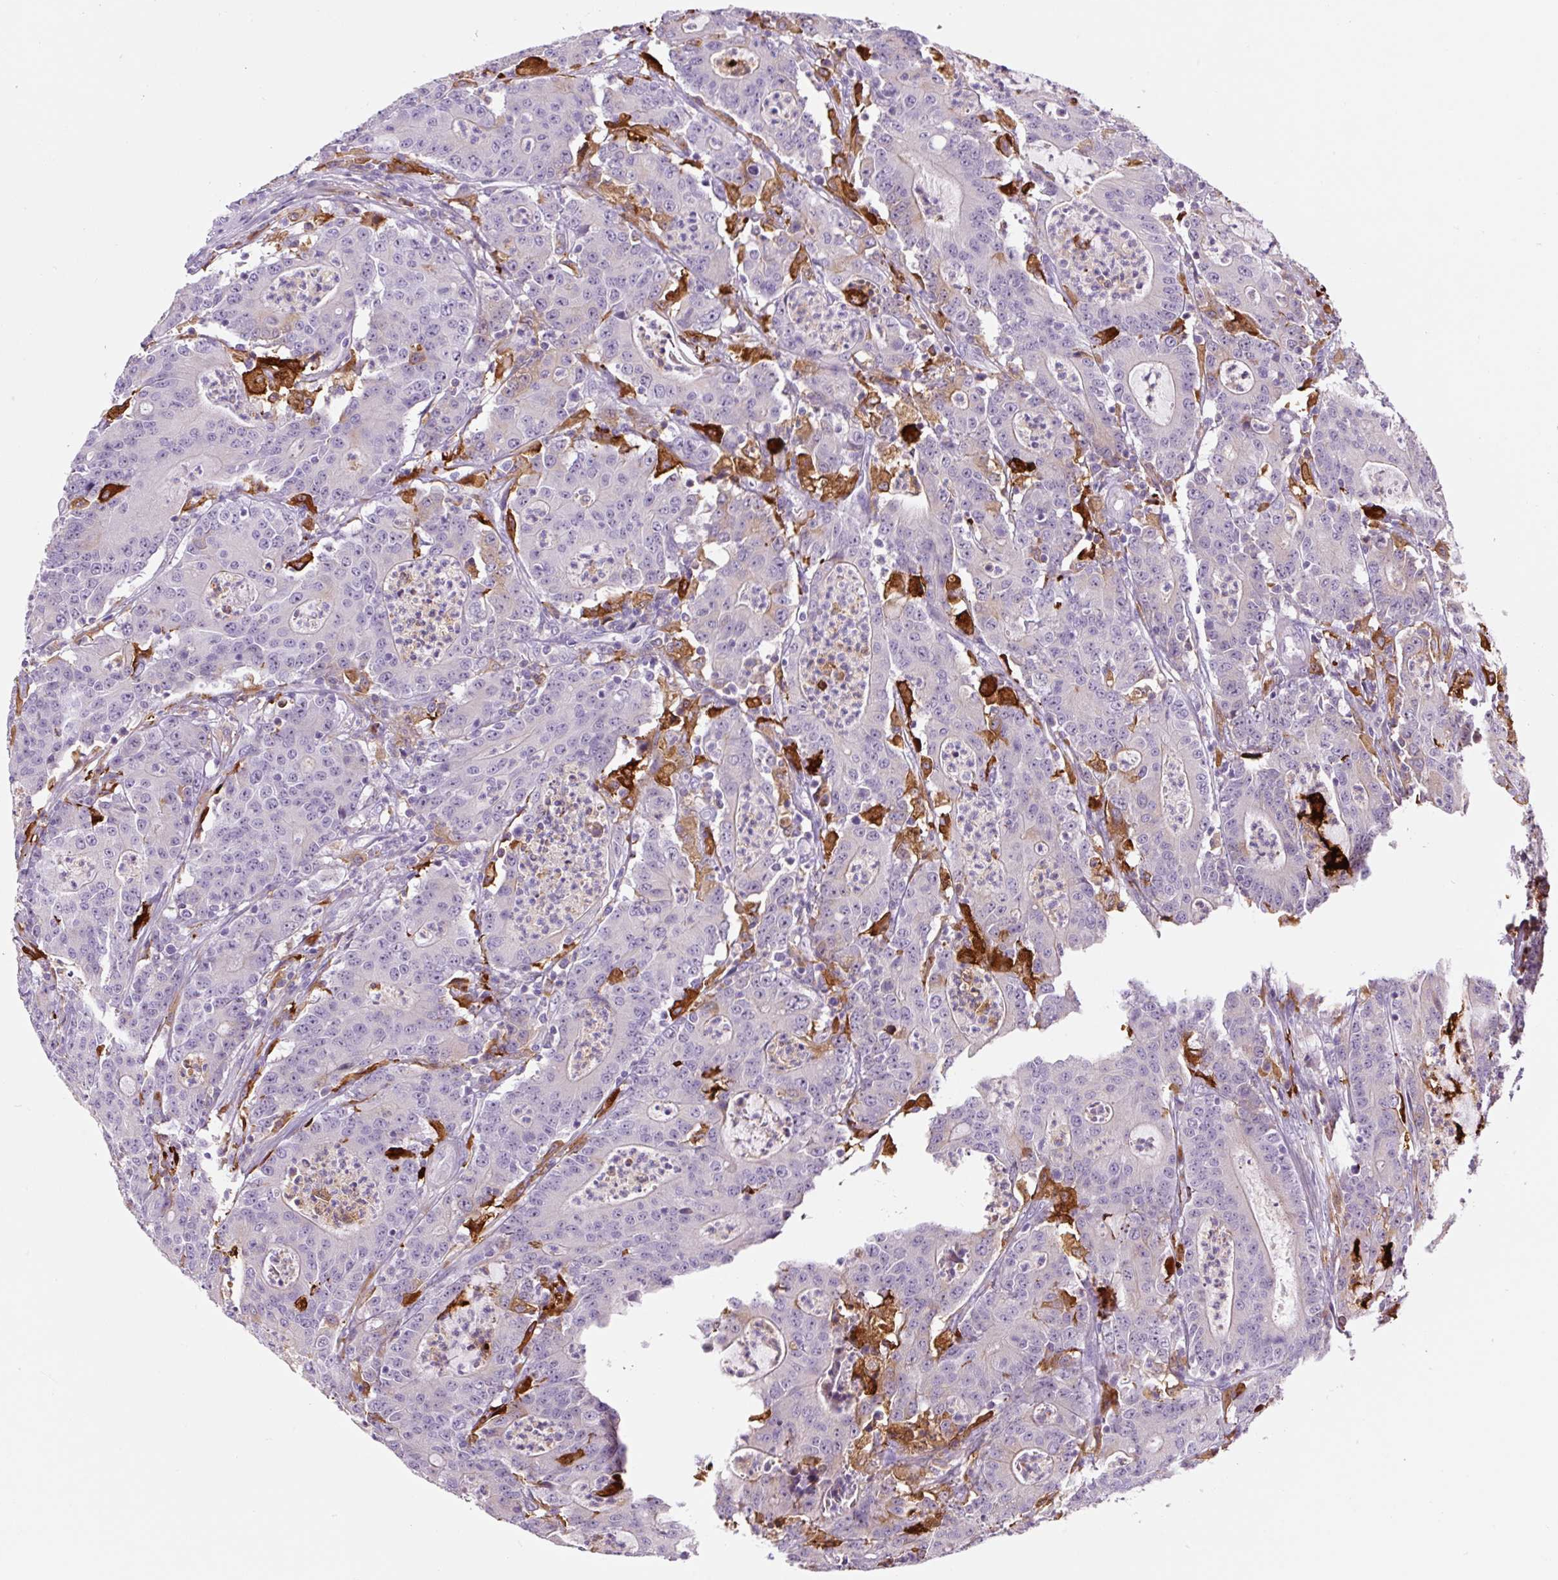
{"staining": {"intensity": "negative", "quantity": "none", "location": "none"}, "tissue": "colorectal cancer", "cell_type": "Tumor cells", "image_type": "cancer", "snomed": [{"axis": "morphology", "description": "Adenocarcinoma, NOS"}, {"axis": "topography", "description": "Colon"}], "caption": "Histopathology image shows no protein positivity in tumor cells of colorectal adenocarcinoma tissue.", "gene": "FUT10", "patient": {"sex": "male", "age": 83}}